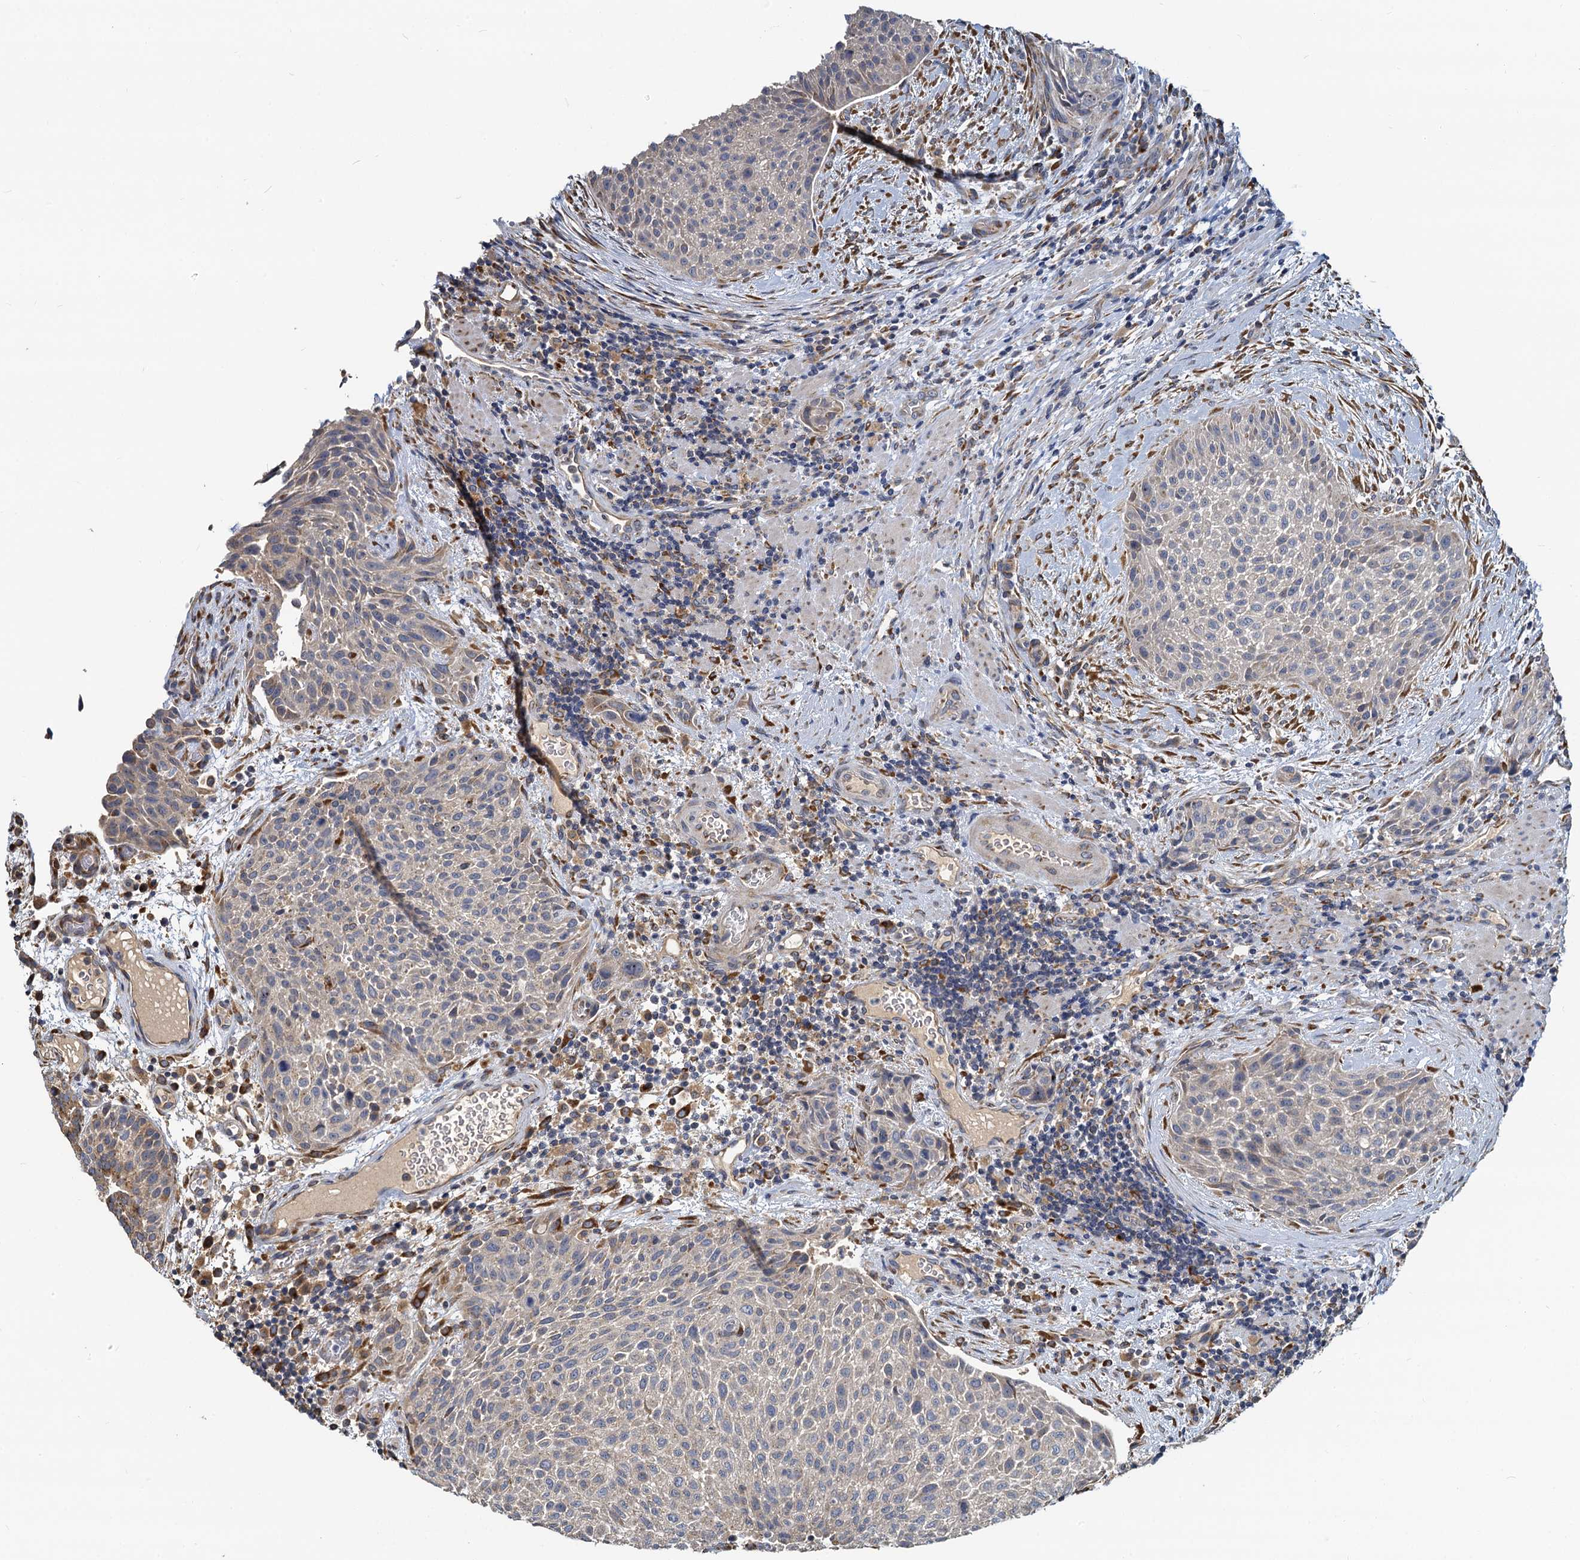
{"staining": {"intensity": "weak", "quantity": "<25%", "location": "cytoplasmic/membranous"}, "tissue": "urothelial cancer", "cell_type": "Tumor cells", "image_type": "cancer", "snomed": [{"axis": "morphology", "description": "Normal tissue, NOS"}, {"axis": "morphology", "description": "Urothelial carcinoma, NOS"}, {"axis": "topography", "description": "Urinary bladder"}, {"axis": "topography", "description": "Peripheral nerve tissue"}], "caption": "Tumor cells are negative for protein expression in human urothelial cancer.", "gene": "NKAPD1", "patient": {"sex": "male", "age": 35}}